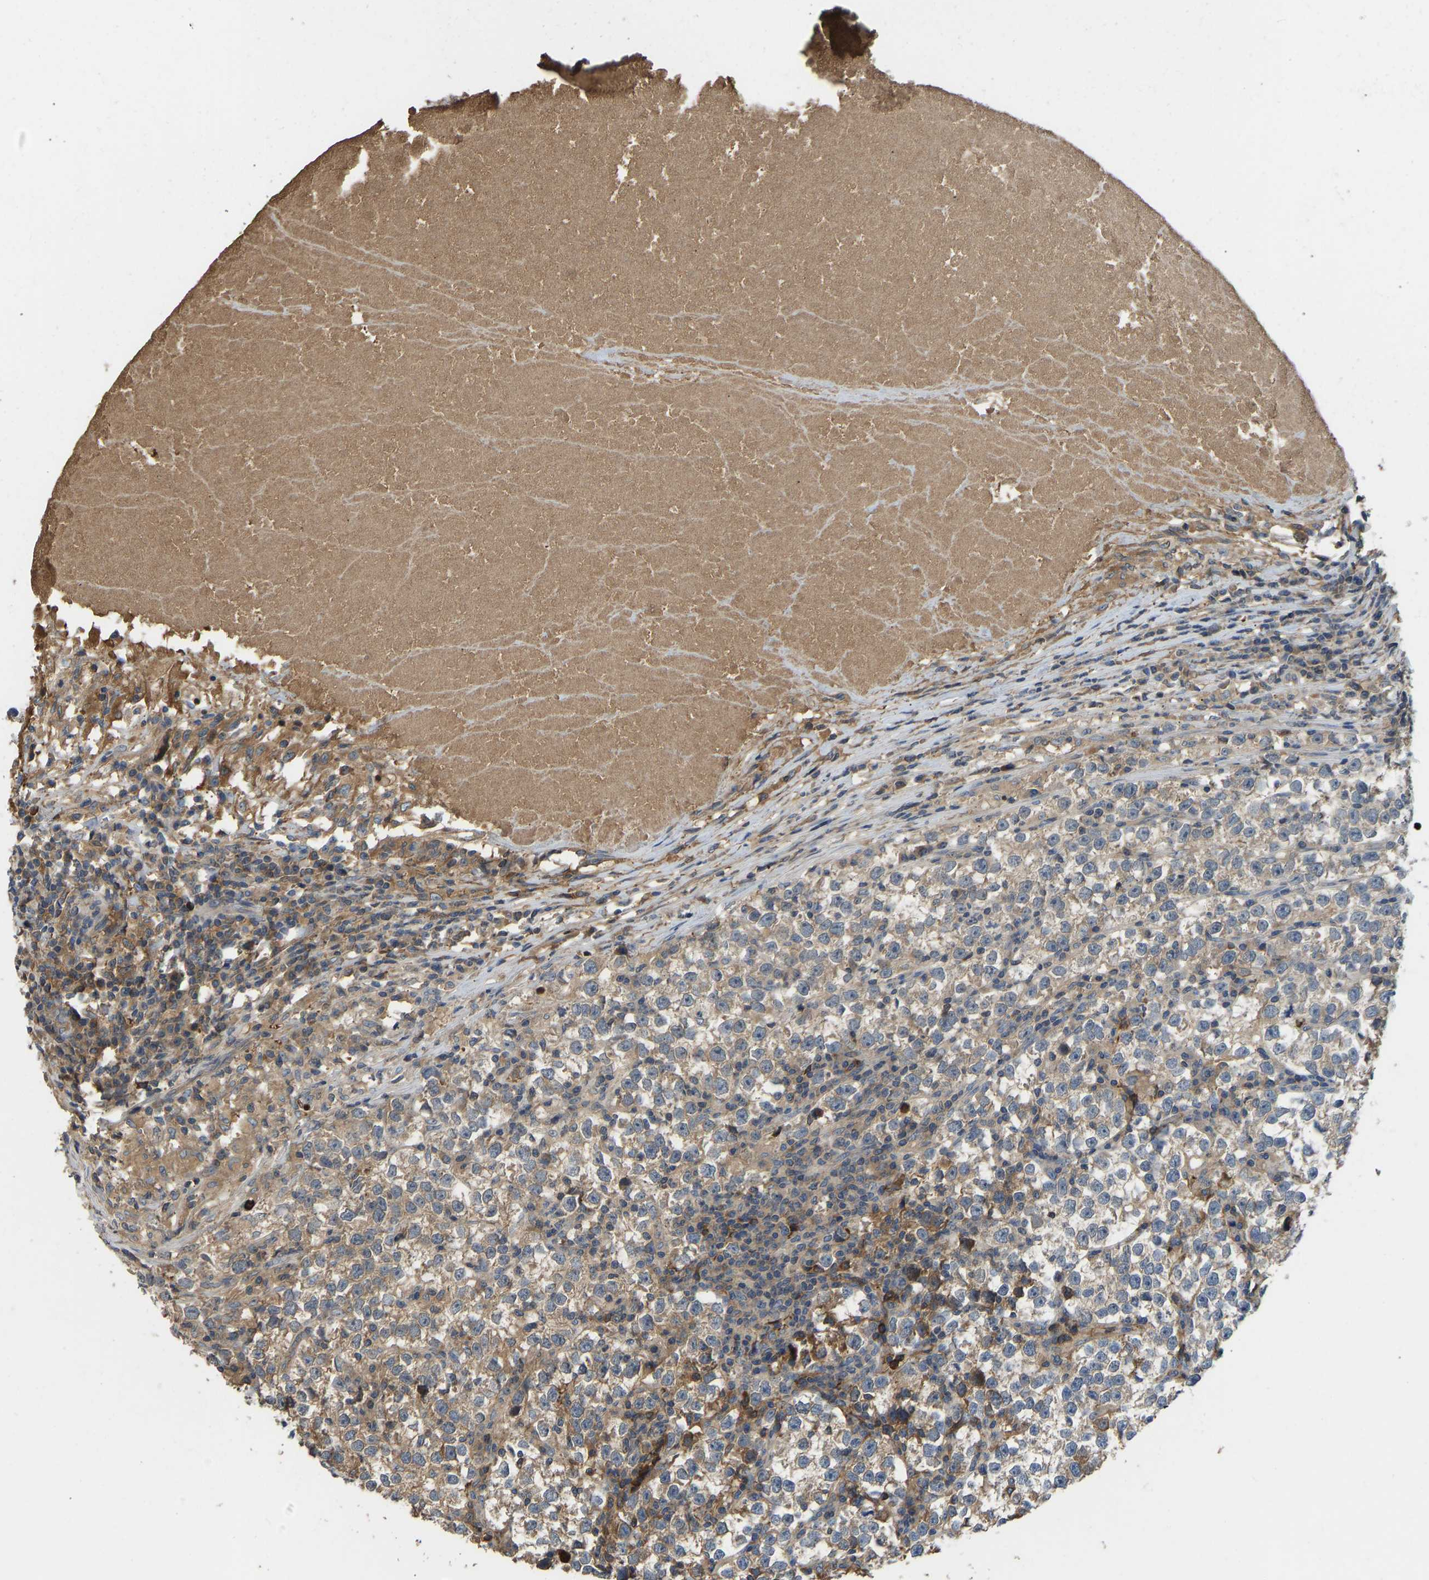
{"staining": {"intensity": "weak", "quantity": "<25%", "location": "cytoplasmic/membranous"}, "tissue": "testis cancer", "cell_type": "Tumor cells", "image_type": "cancer", "snomed": [{"axis": "morphology", "description": "Normal tissue, NOS"}, {"axis": "morphology", "description": "Seminoma, NOS"}, {"axis": "topography", "description": "Testis"}], "caption": "Tumor cells are negative for protein expression in human testis cancer.", "gene": "VCPKMT", "patient": {"sex": "male", "age": 43}}